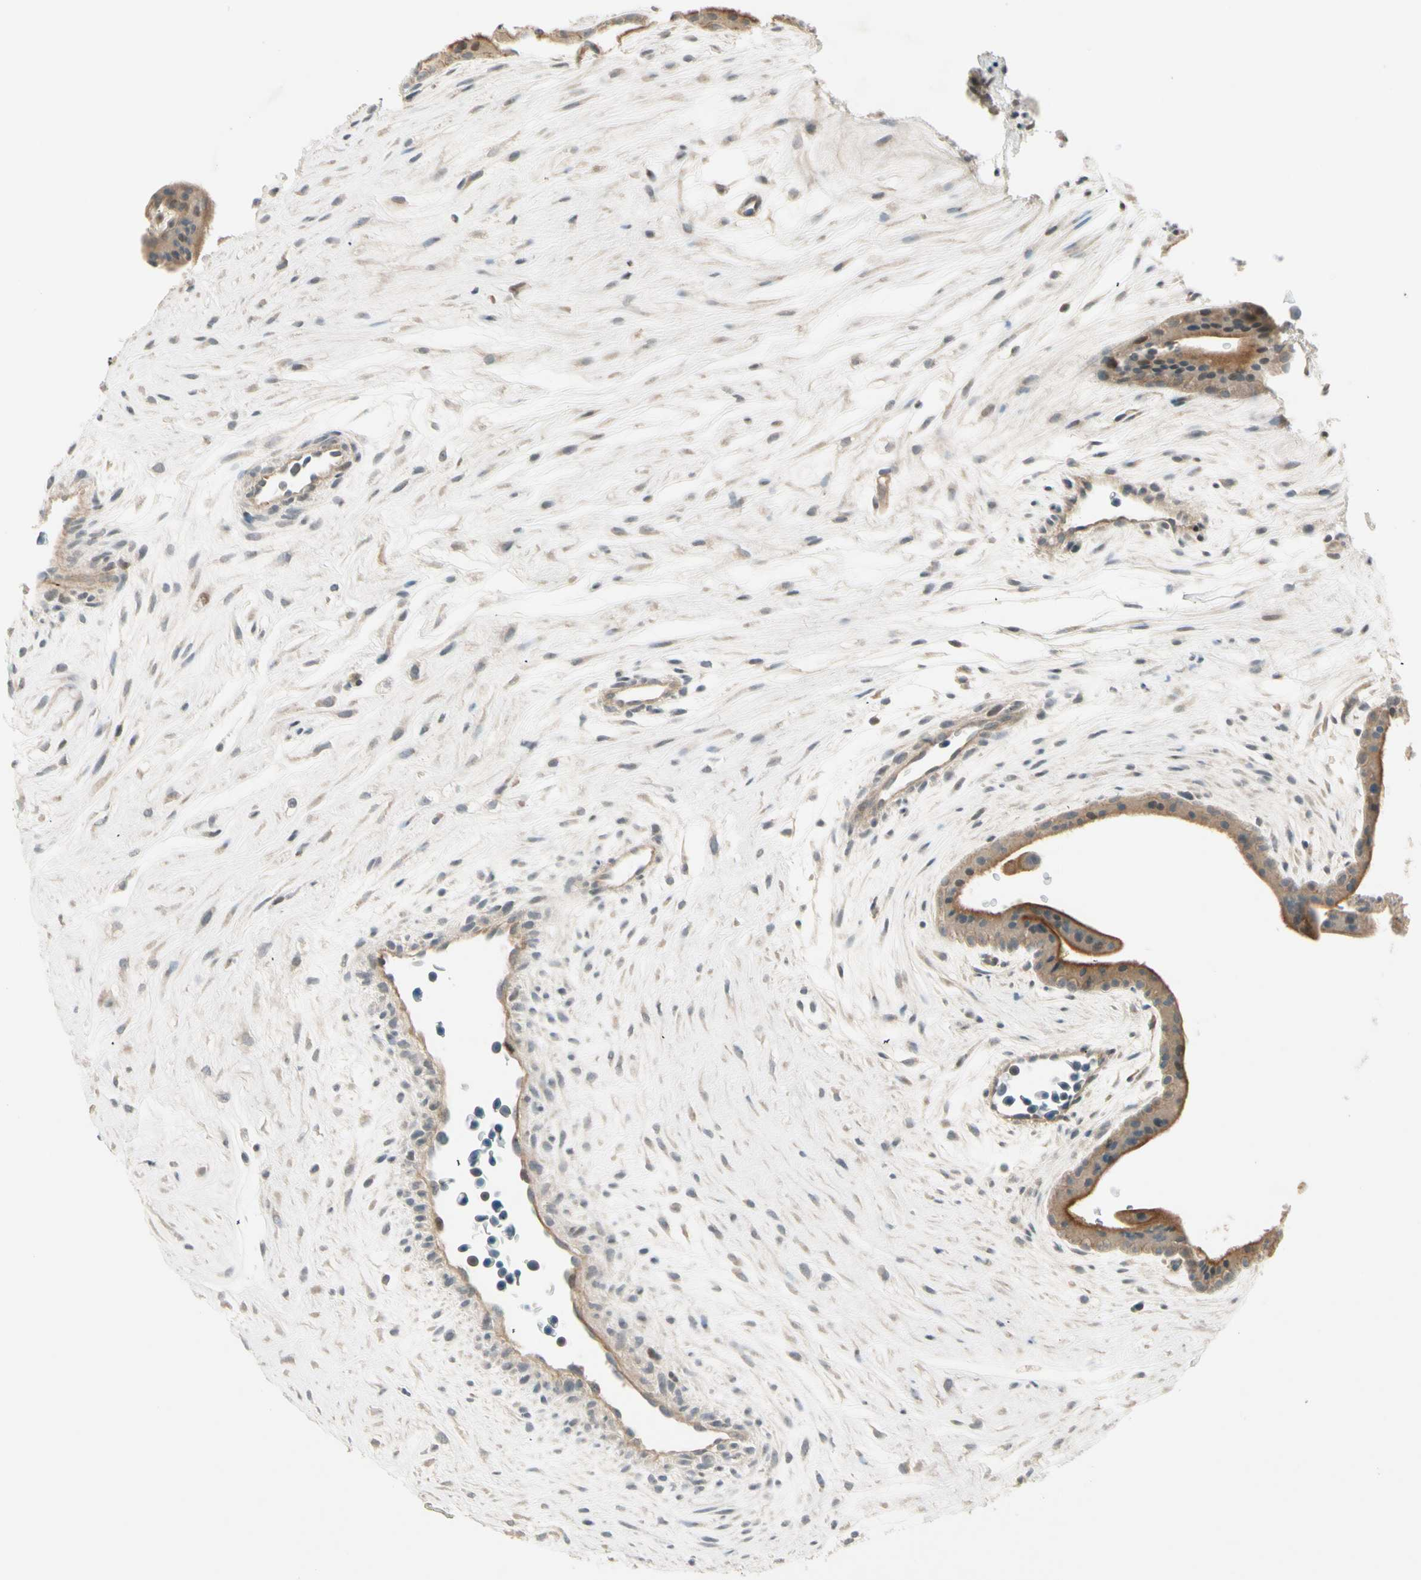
{"staining": {"intensity": "moderate", "quantity": ">75%", "location": "cytoplasmic/membranous"}, "tissue": "placenta", "cell_type": "Trophoblastic cells", "image_type": "normal", "snomed": [{"axis": "morphology", "description": "Normal tissue, NOS"}, {"axis": "topography", "description": "Placenta"}], "caption": "Immunohistochemistry (IHC) (DAB) staining of benign placenta shows moderate cytoplasmic/membranous protein positivity in approximately >75% of trophoblastic cells.", "gene": "ICAM5", "patient": {"sex": "female", "age": 35}}